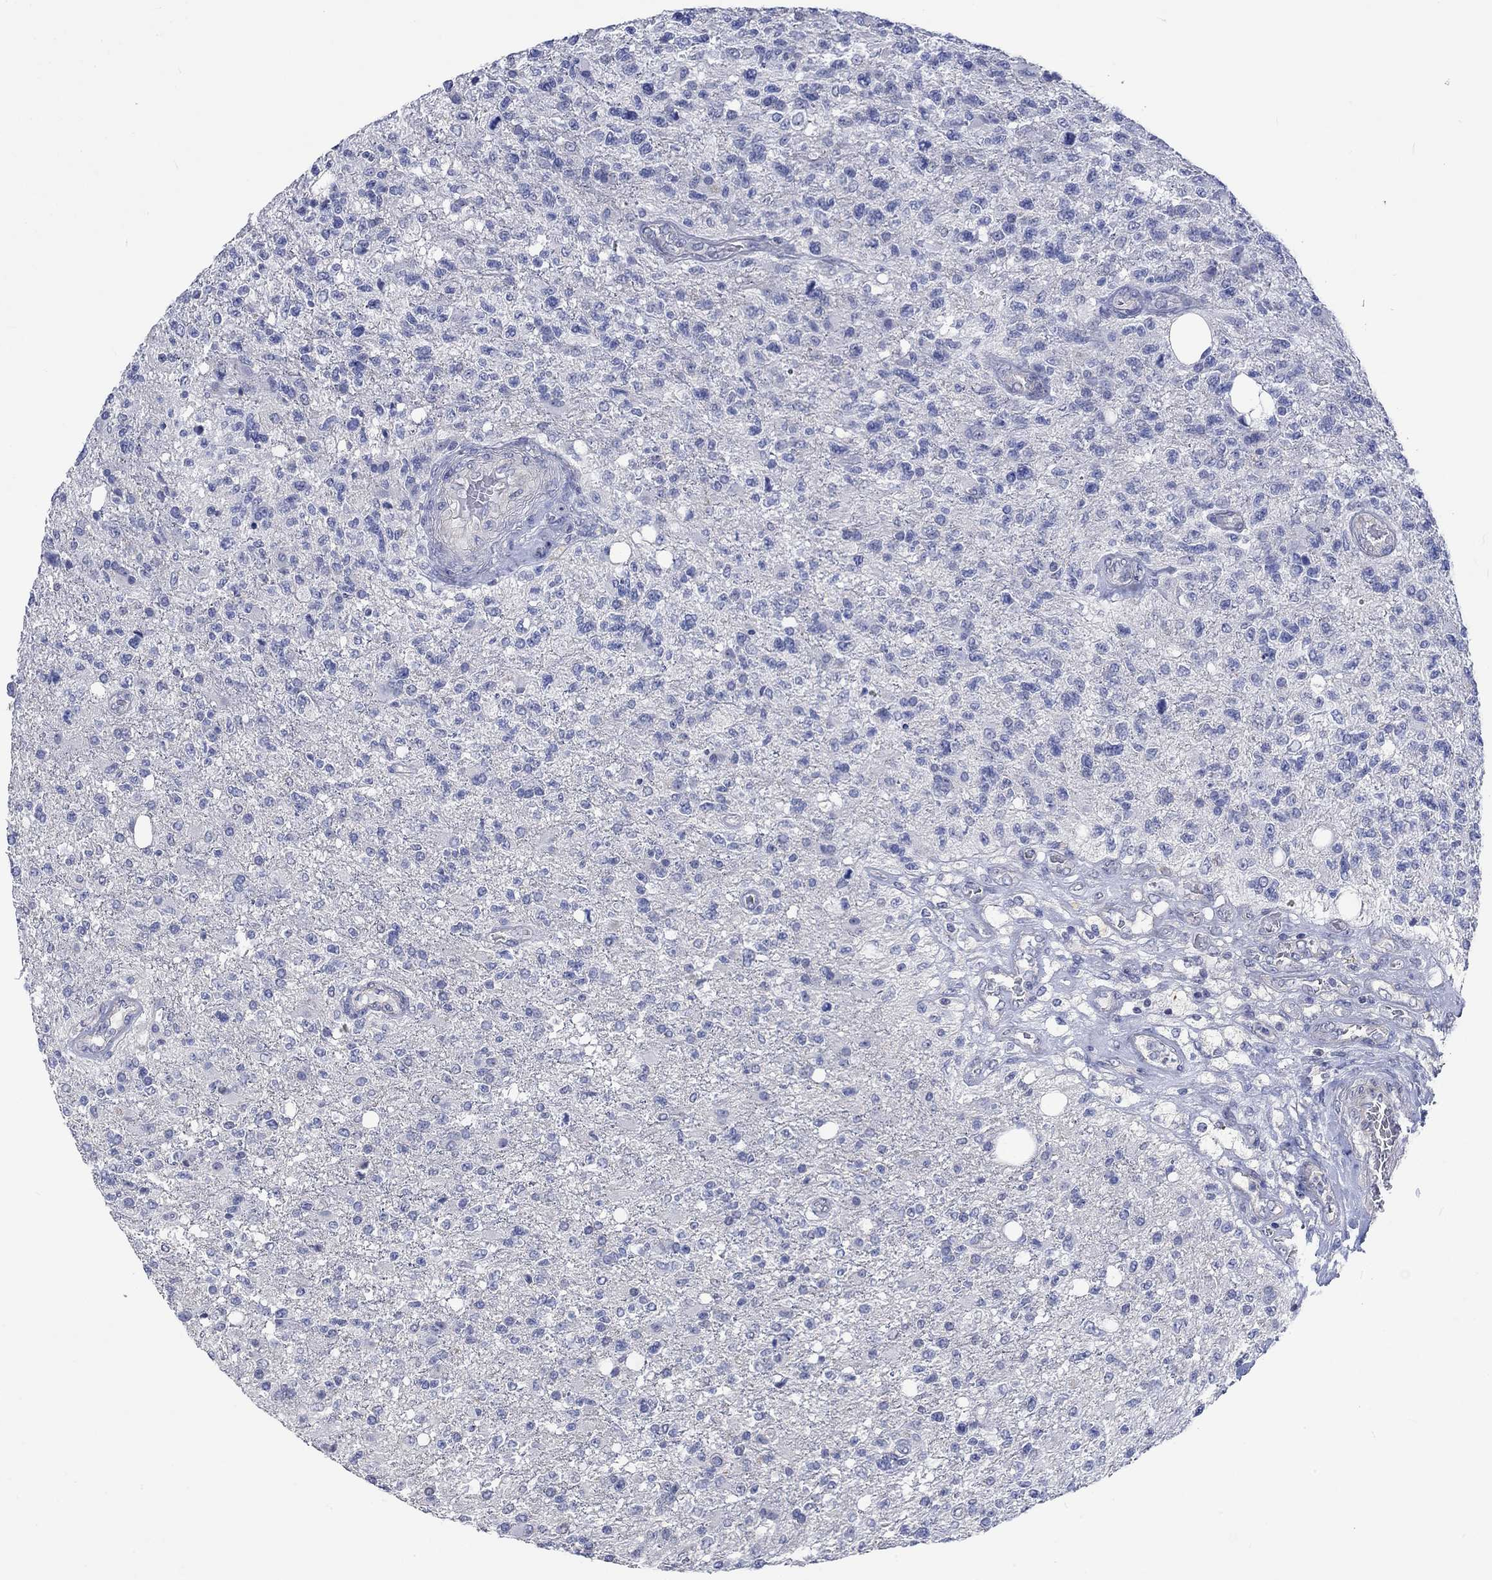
{"staining": {"intensity": "negative", "quantity": "none", "location": "none"}, "tissue": "glioma", "cell_type": "Tumor cells", "image_type": "cancer", "snomed": [{"axis": "morphology", "description": "Glioma, malignant, High grade"}, {"axis": "topography", "description": "Brain"}], "caption": "Tumor cells show no significant protein expression in malignant glioma (high-grade). (DAB IHC with hematoxylin counter stain).", "gene": "AGRP", "patient": {"sex": "male", "age": 56}}